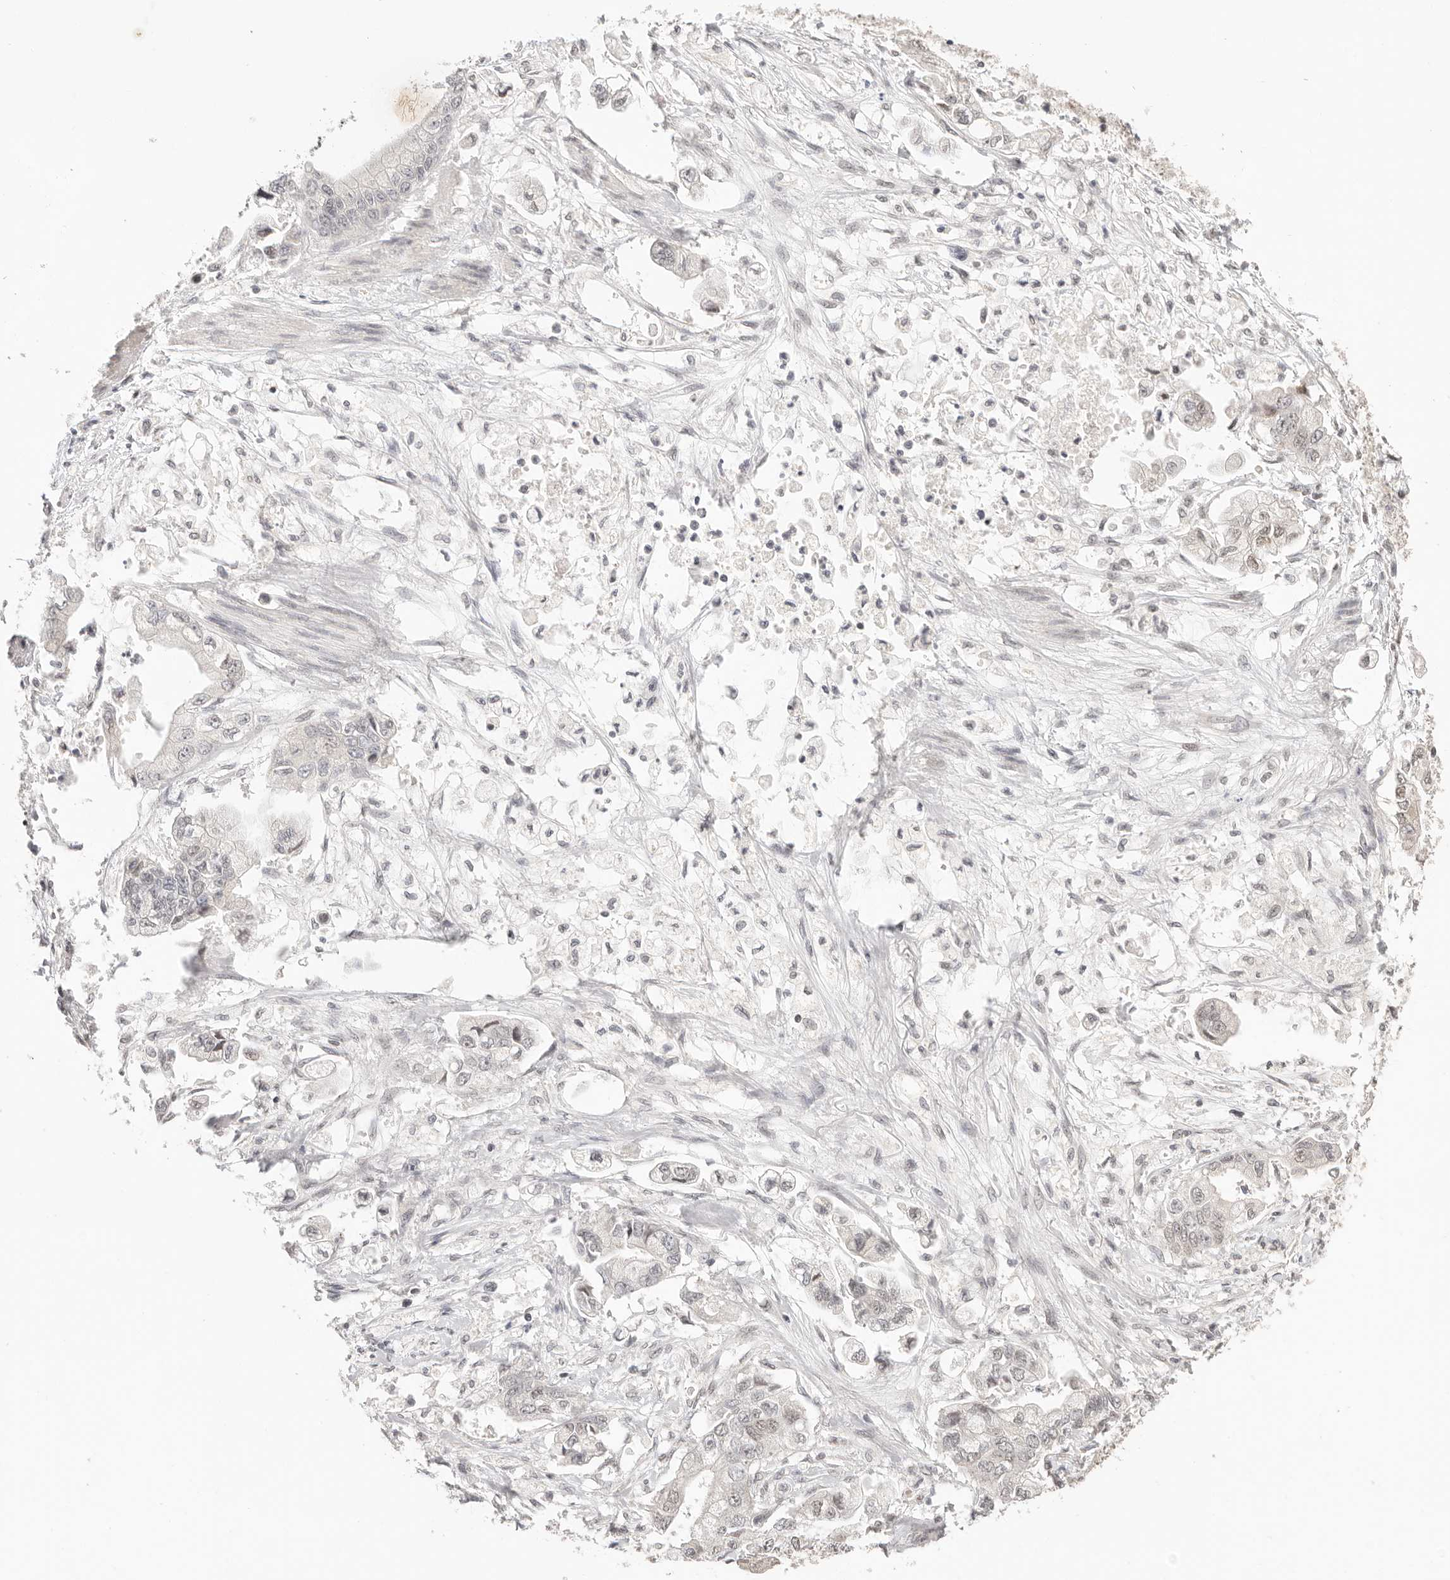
{"staining": {"intensity": "weak", "quantity": "<25%", "location": "nuclear"}, "tissue": "stomach cancer", "cell_type": "Tumor cells", "image_type": "cancer", "snomed": [{"axis": "morphology", "description": "Adenocarcinoma, NOS"}, {"axis": "topography", "description": "Stomach"}], "caption": "High magnification brightfield microscopy of stomach adenocarcinoma stained with DAB (brown) and counterstained with hematoxylin (blue): tumor cells show no significant expression.", "gene": "RFC3", "patient": {"sex": "male", "age": 62}}